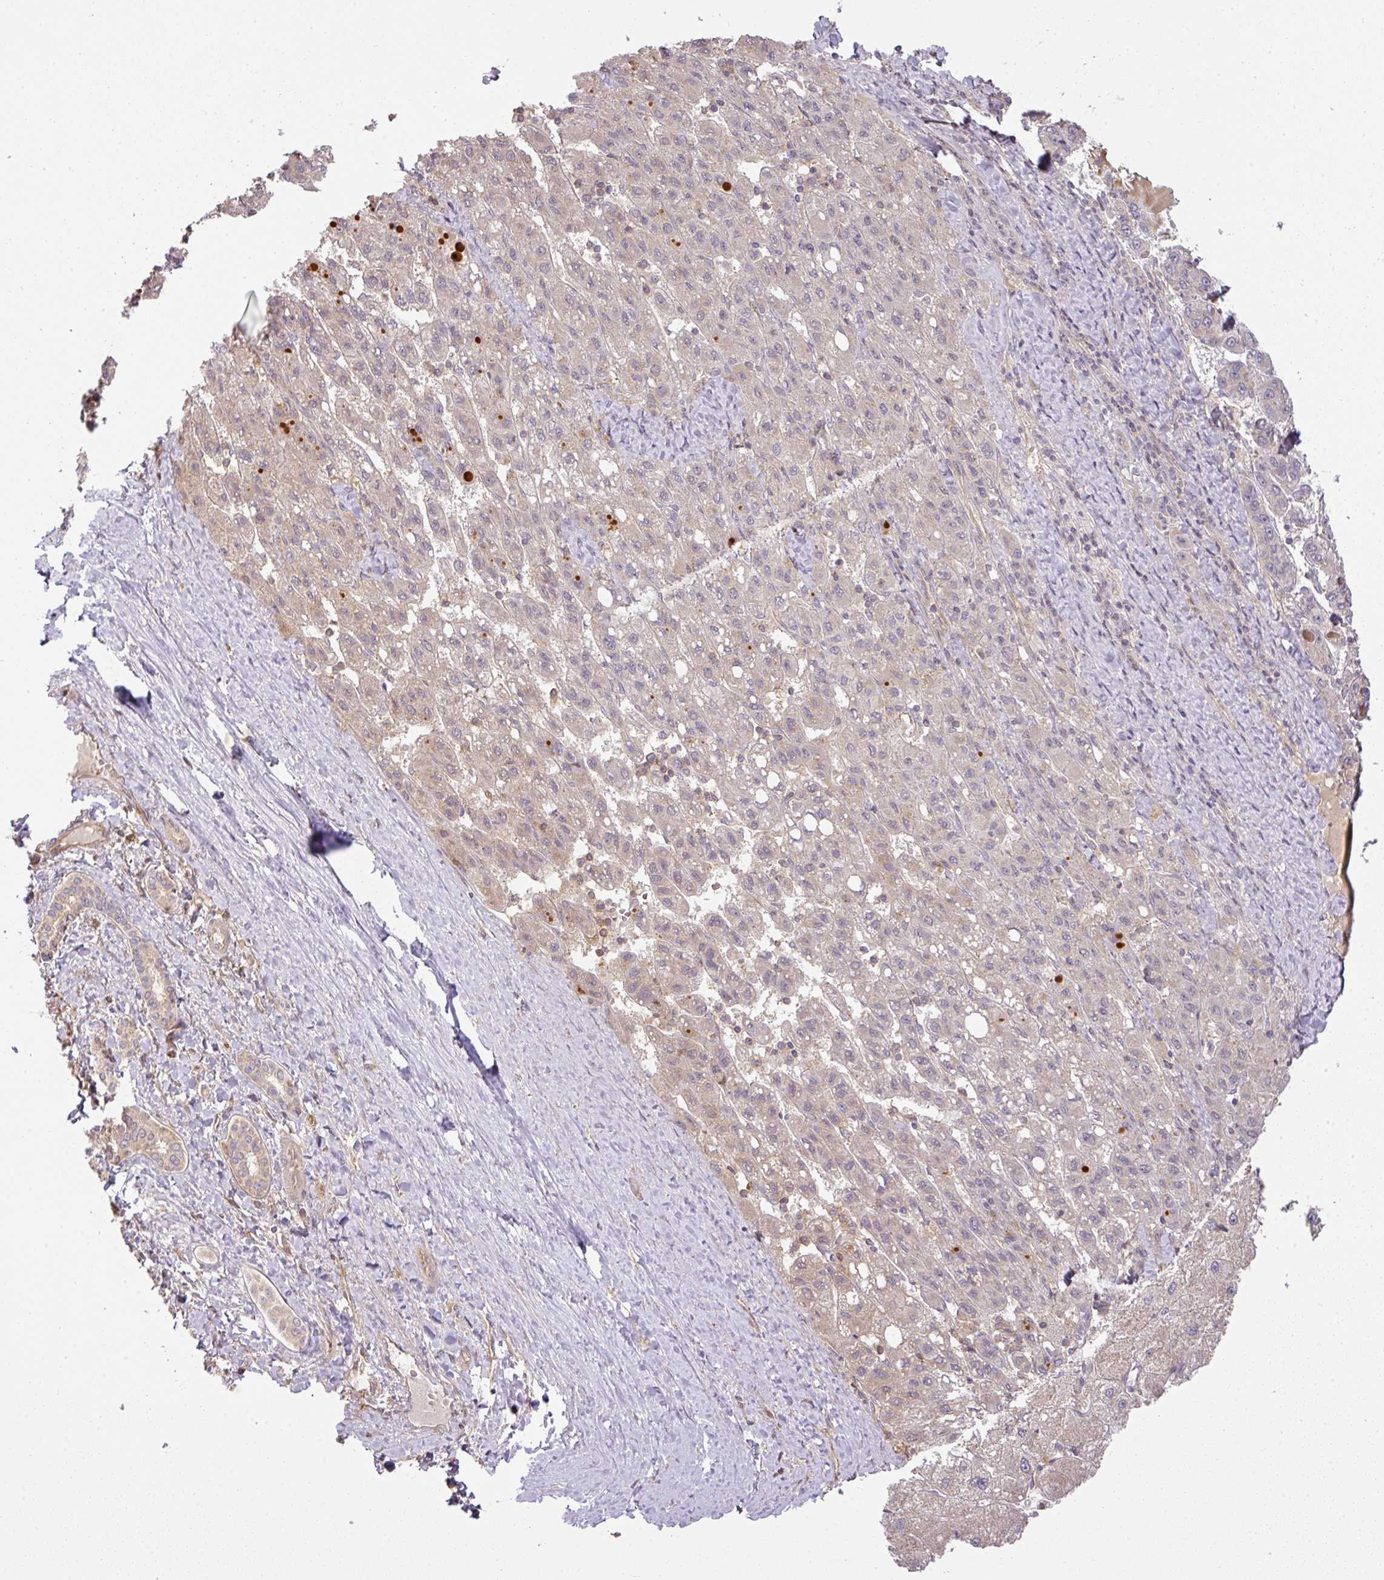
{"staining": {"intensity": "weak", "quantity": "25%-75%", "location": "cytoplasmic/membranous"}, "tissue": "liver cancer", "cell_type": "Tumor cells", "image_type": "cancer", "snomed": [{"axis": "morphology", "description": "Carcinoma, Hepatocellular, NOS"}, {"axis": "topography", "description": "Liver"}], "caption": "A brown stain labels weak cytoplasmic/membranous positivity of a protein in liver hepatocellular carcinoma tumor cells. (DAB (3,3'-diaminobenzidine) IHC with brightfield microscopy, high magnification).", "gene": "TCL1B", "patient": {"sex": "female", "age": 82}}